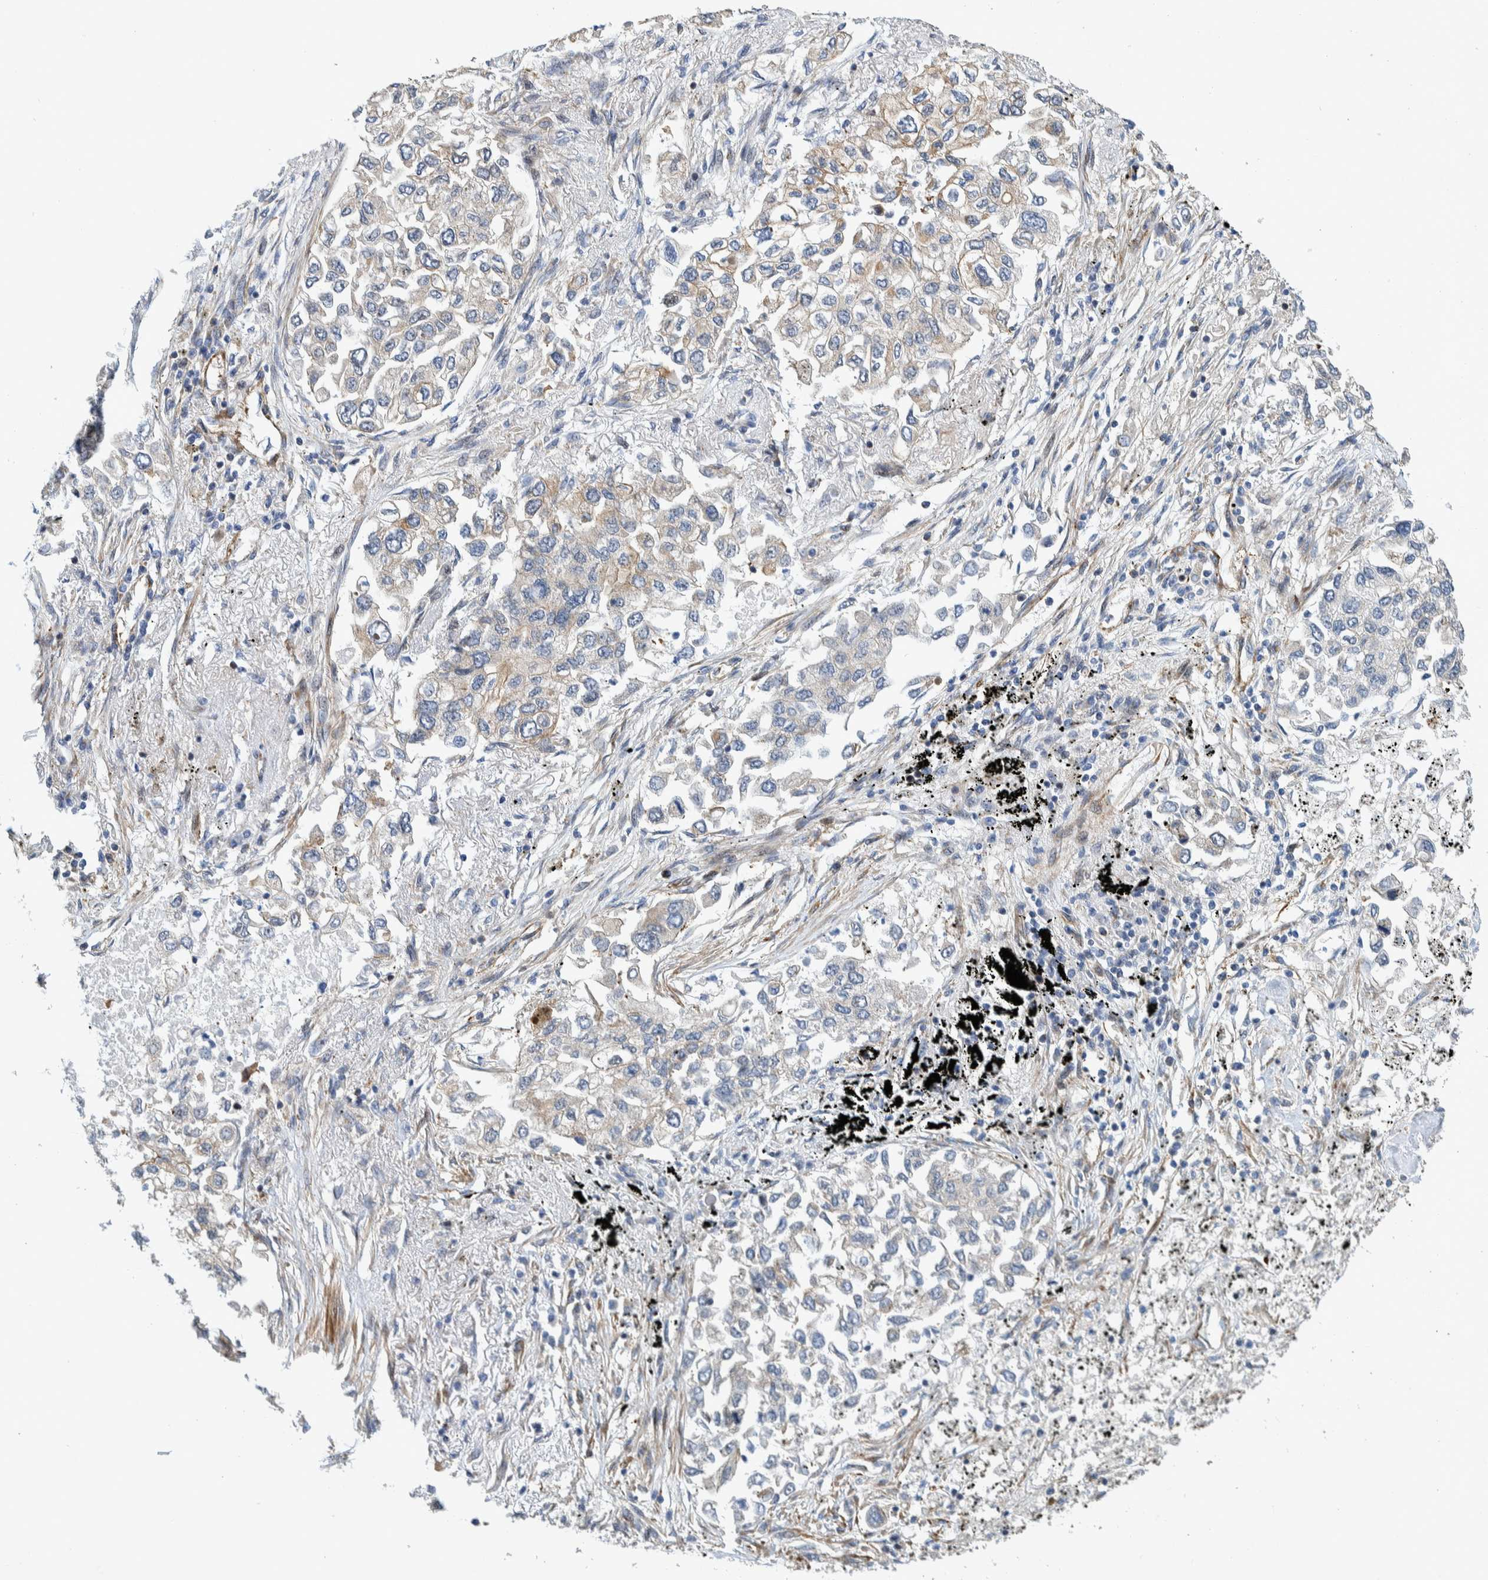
{"staining": {"intensity": "weak", "quantity": "<25%", "location": "cytoplasmic/membranous"}, "tissue": "lung cancer", "cell_type": "Tumor cells", "image_type": "cancer", "snomed": [{"axis": "morphology", "description": "Inflammation, NOS"}, {"axis": "morphology", "description": "Adenocarcinoma, NOS"}, {"axis": "topography", "description": "Lung"}], "caption": "Photomicrograph shows no protein positivity in tumor cells of lung cancer (adenocarcinoma) tissue. (Brightfield microscopy of DAB immunohistochemistry at high magnification).", "gene": "CCDC57", "patient": {"sex": "male", "age": 63}}